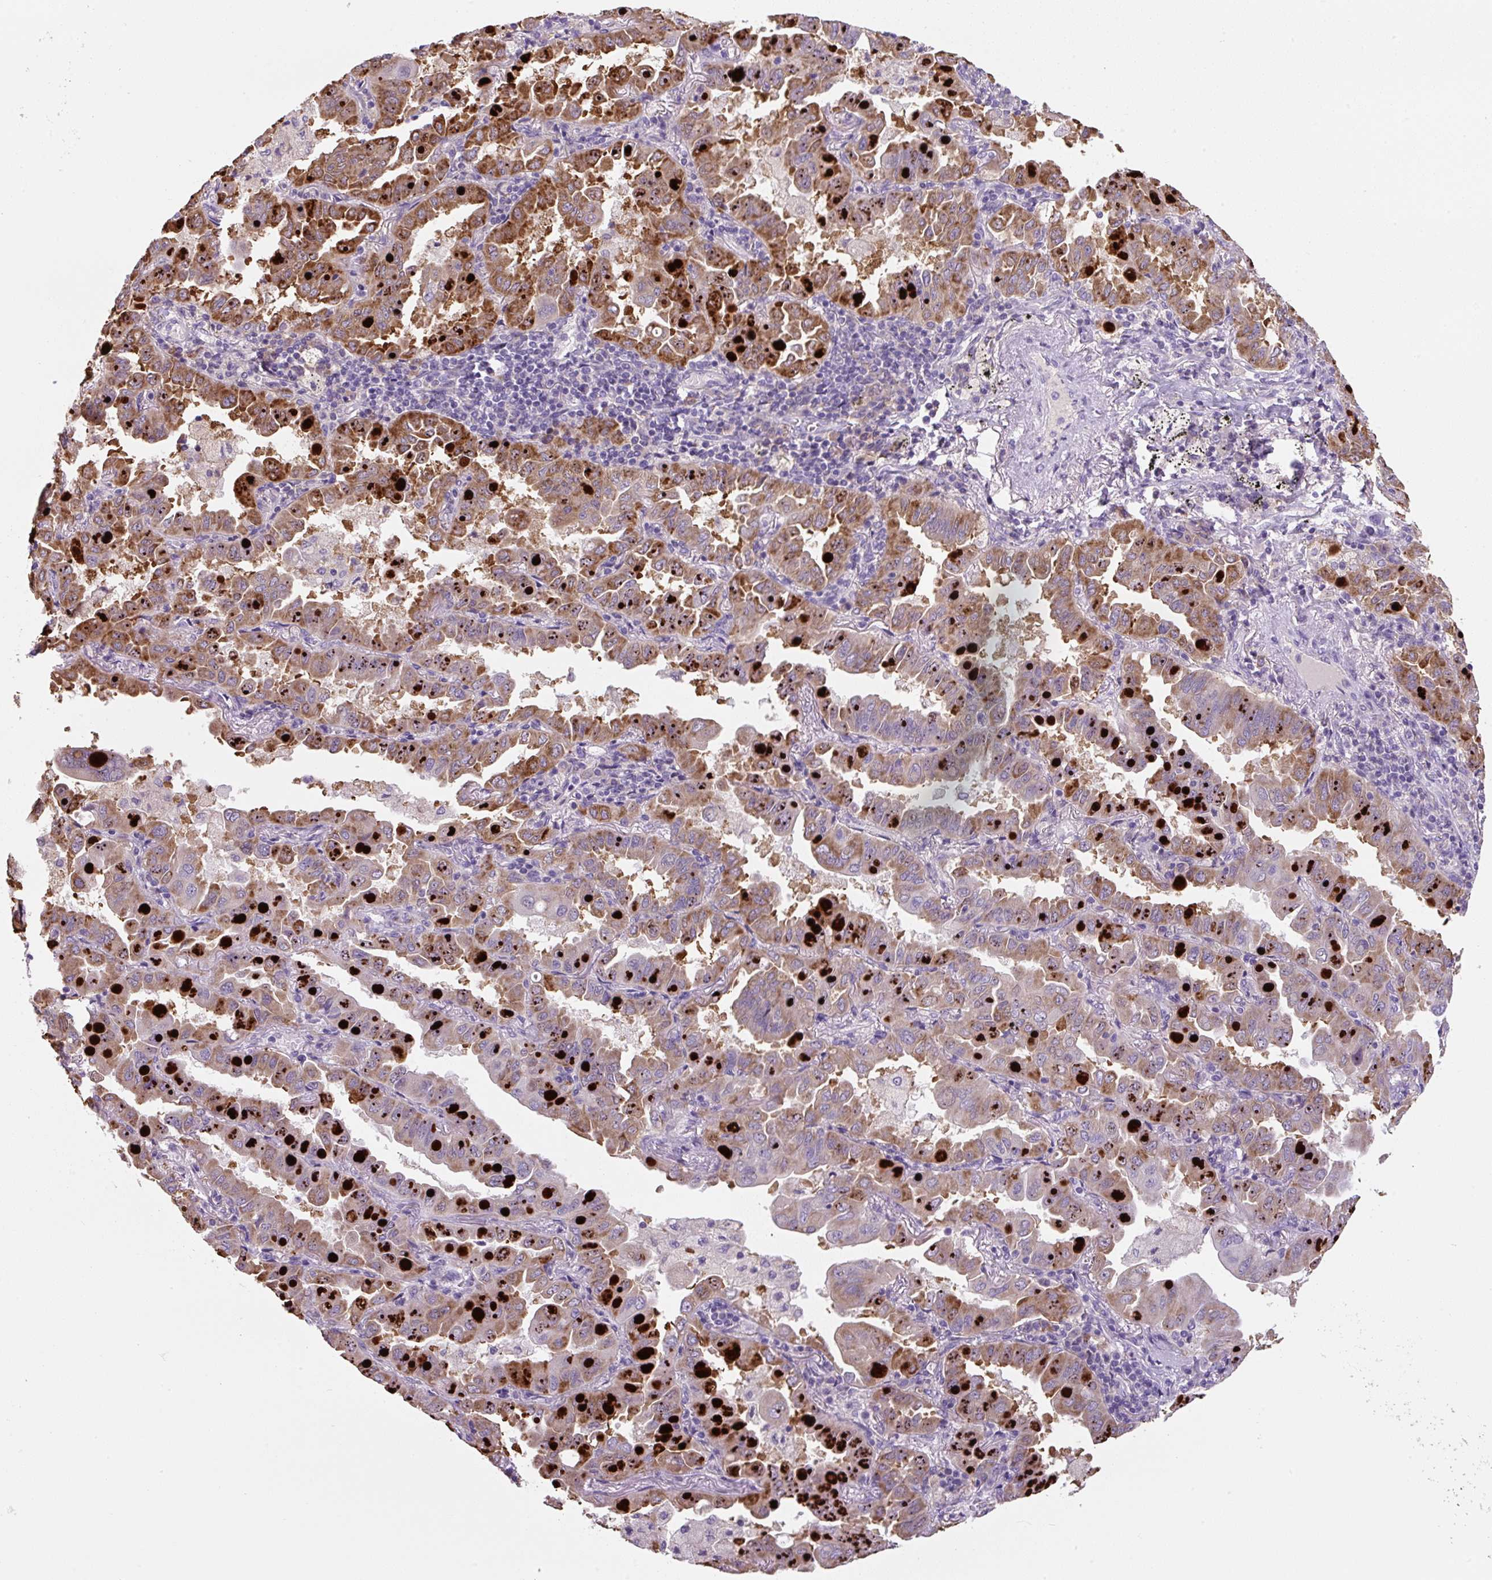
{"staining": {"intensity": "moderate", "quantity": ">75%", "location": "cytoplasmic/membranous"}, "tissue": "lung cancer", "cell_type": "Tumor cells", "image_type": "cancer", "snomed": [{"axis": "morphology", "description": "Adenocarcinoma, NOS"}, {"axis": "topography", "description": "Lung"}], "caption": "Protein analysis of lung adenocarcinoma tissue exhibits moderate cytoplasmic/membranous expression in approximately >75% of tumor cells.", "gene": "FZD5", "patient": {"sex": "male", "age": 64}}